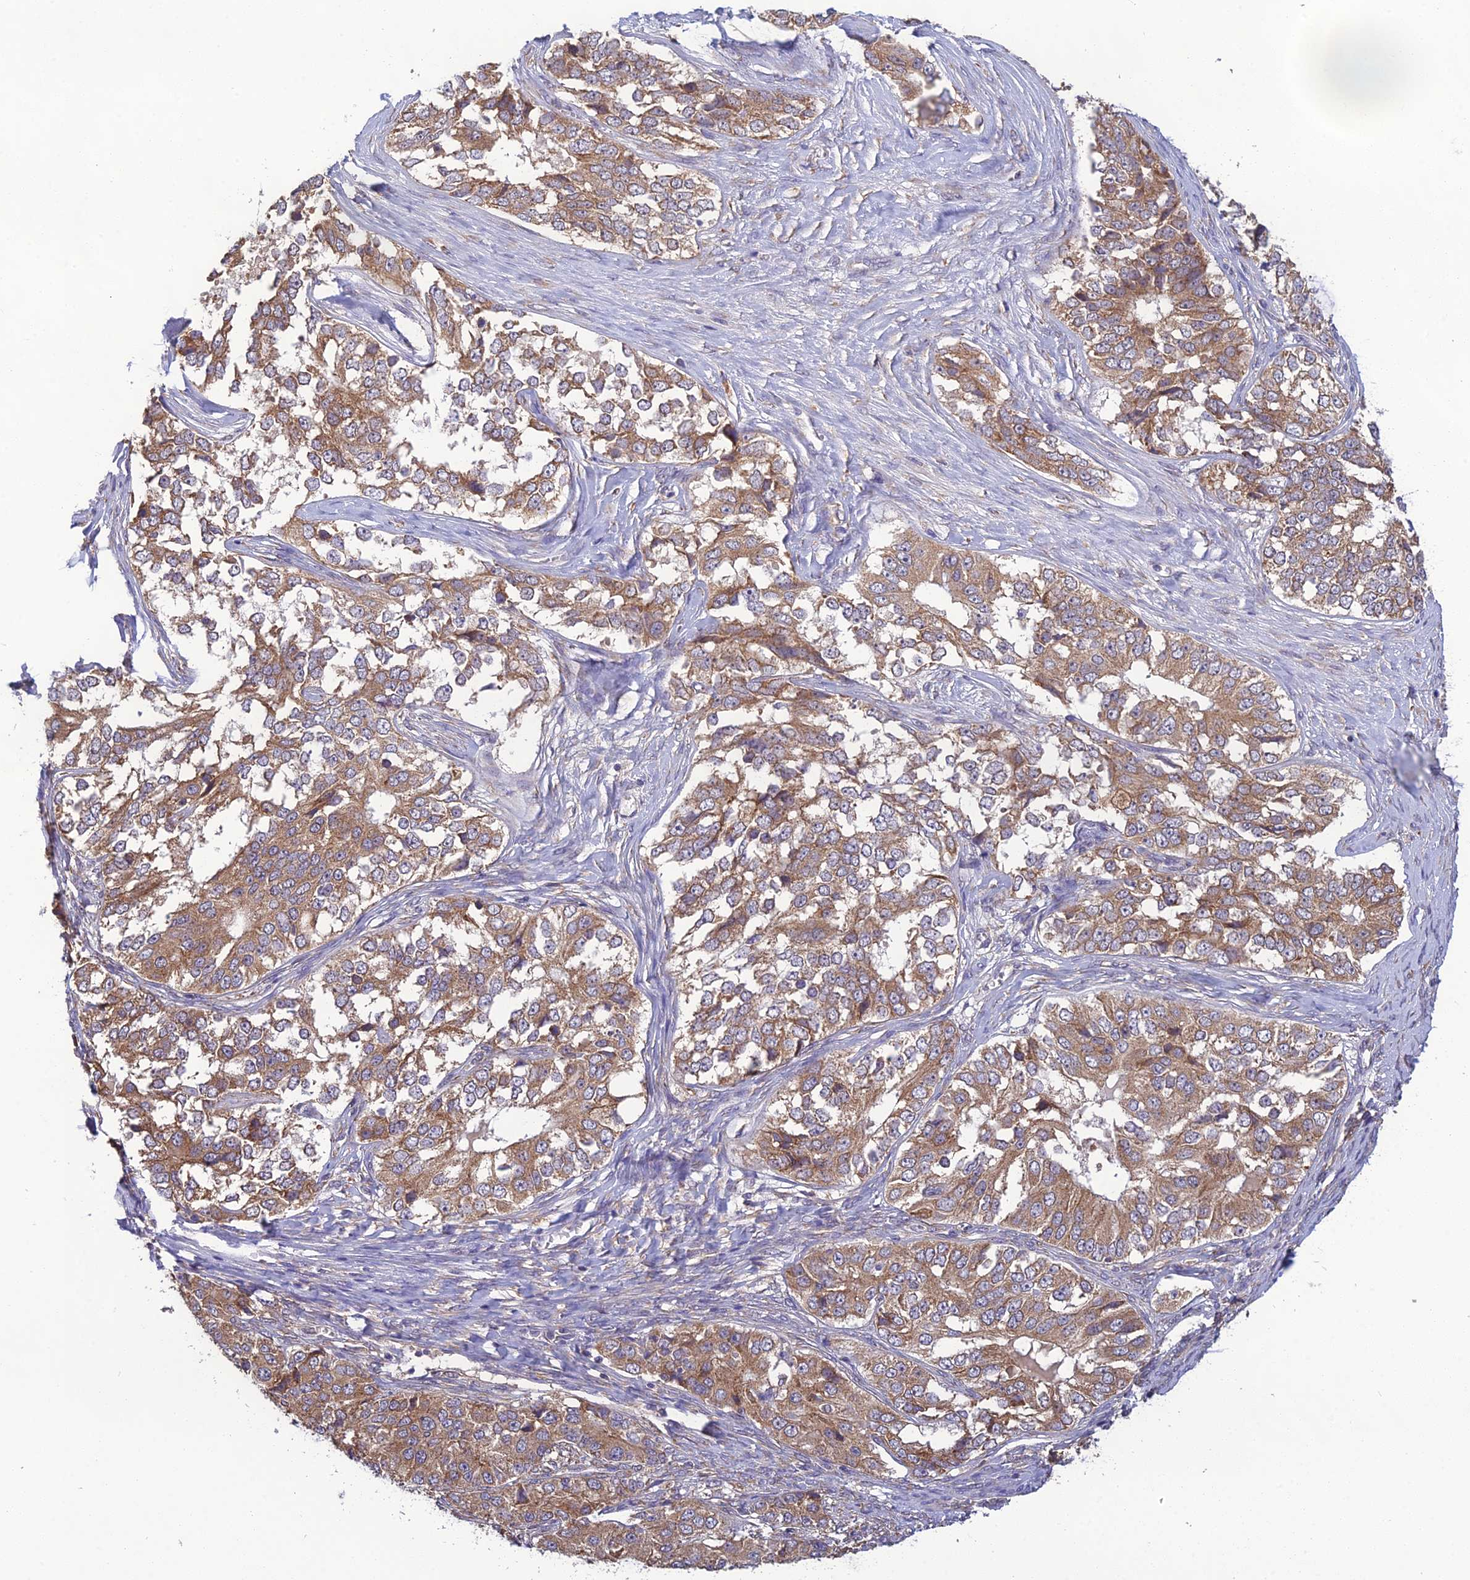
{"staining": {"intensity": "moderate", "quantity": ">75%", "location": "cytoplasmic/membranous"}, "tissue": "ovarian cancer", "cell_type": "Tumor cells", "image_type": "cancer", "snomed": [{"axis": "morphology", "description": "Carcinoma, endometroid"}, {"axis": "topography", "description": "Ovary"}], "caption": "A histopathology image showing moderate cytoplasmic/membranous positivity in about >75% of tumor cells in endometroid carcinoma (ovarian), as visualized by brown immunohistochemical staining.", "gene": "MRNIP", "patient": {"sex": "female", "age": 51}}